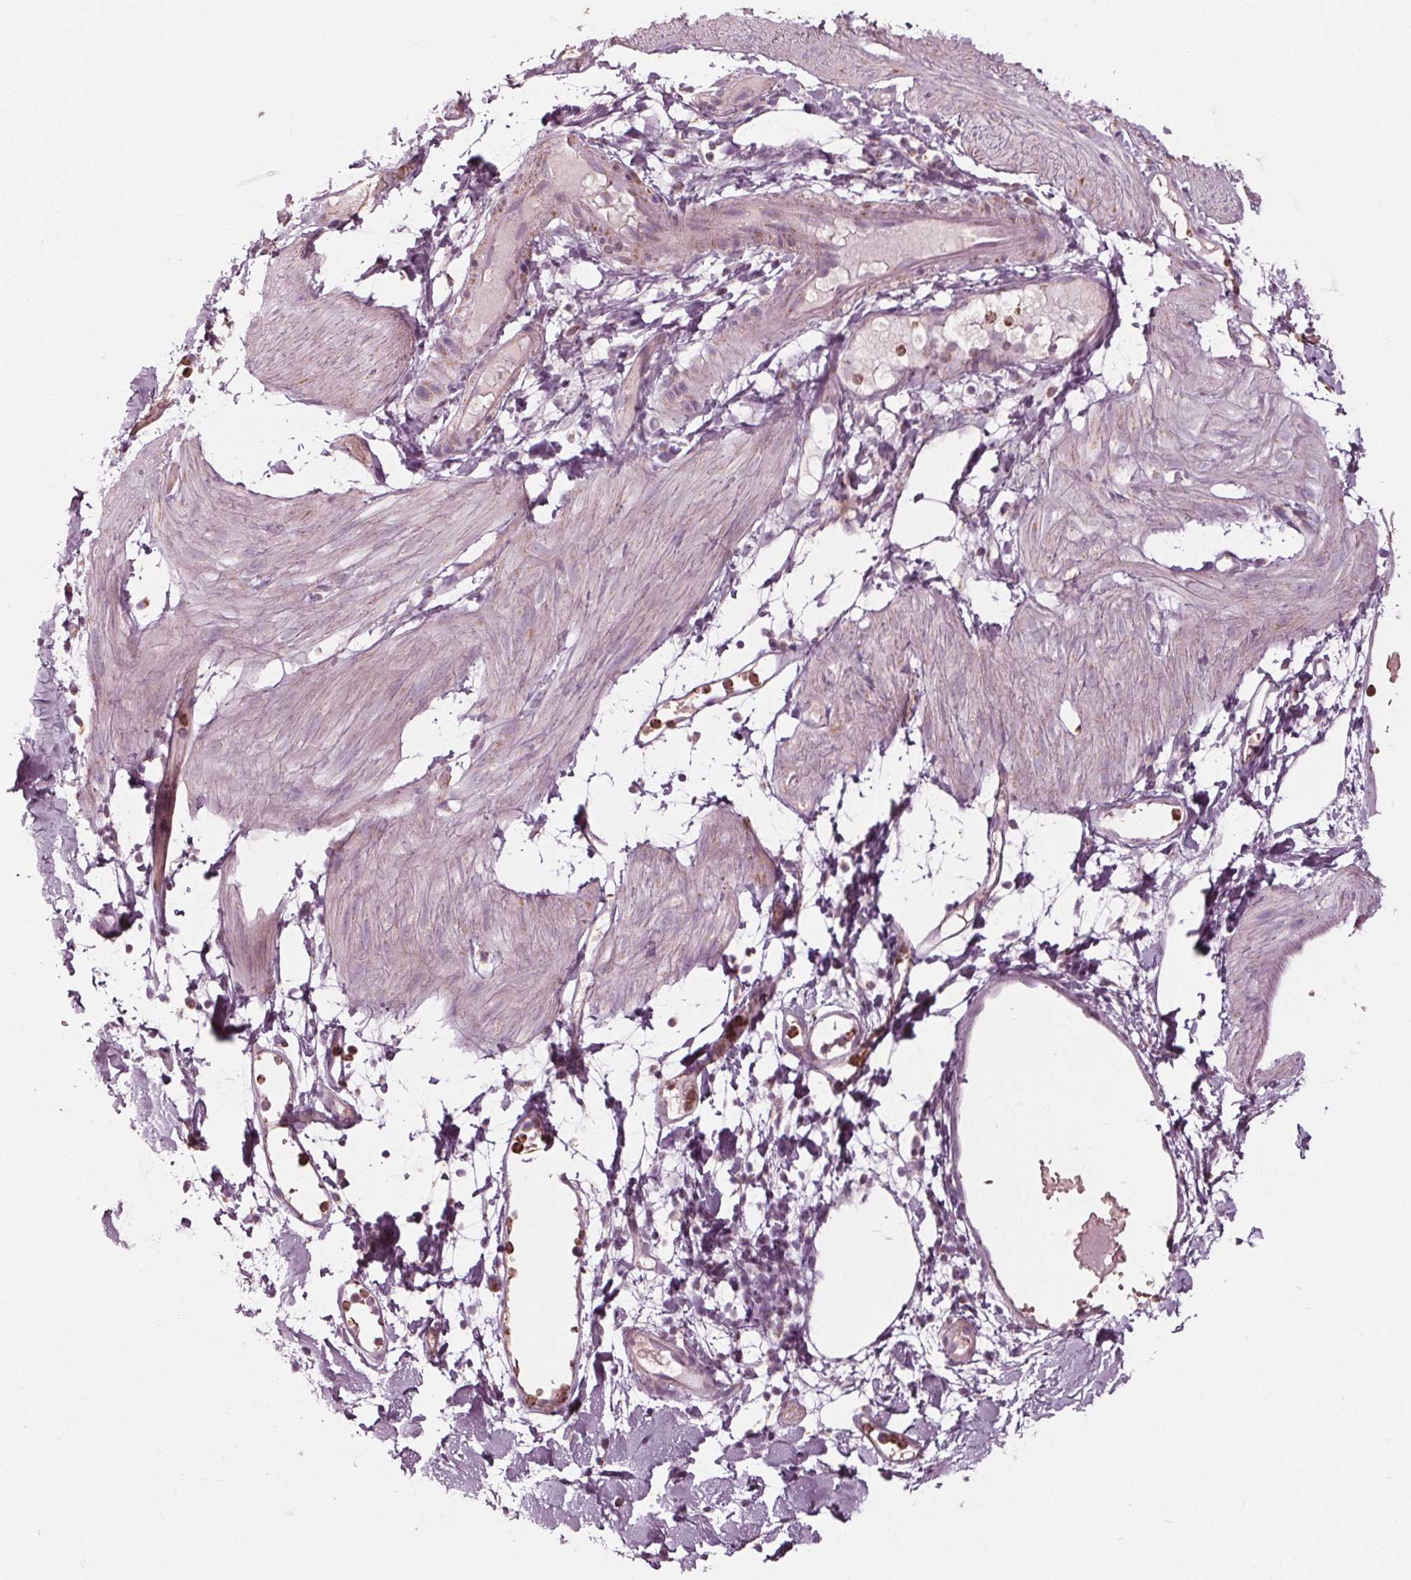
{"staining": {"intensity": "negative", "quantity": "none", "location": "none"}, "tissue": "adipose tissue", "cell_type": "Adipocytes", "image_type": "normal", "snomed": [{"axis": "morphology", "description": "Normal tissue, NOS"}, {"axis": "topography", "description": "Gallbladder"}, {"axis": "topography", "description": "Peripheral nerve tissue"}], "caption": "Adipose tissue was stained to show a protein in brown. There is no significant staining in adipocytes. (DAB (3,3'-diaminobenzidine) immunohistochemistry (IHC), high magnification).", "gene": "CLN6", "patient": {"sex": "female", "age": 45}}